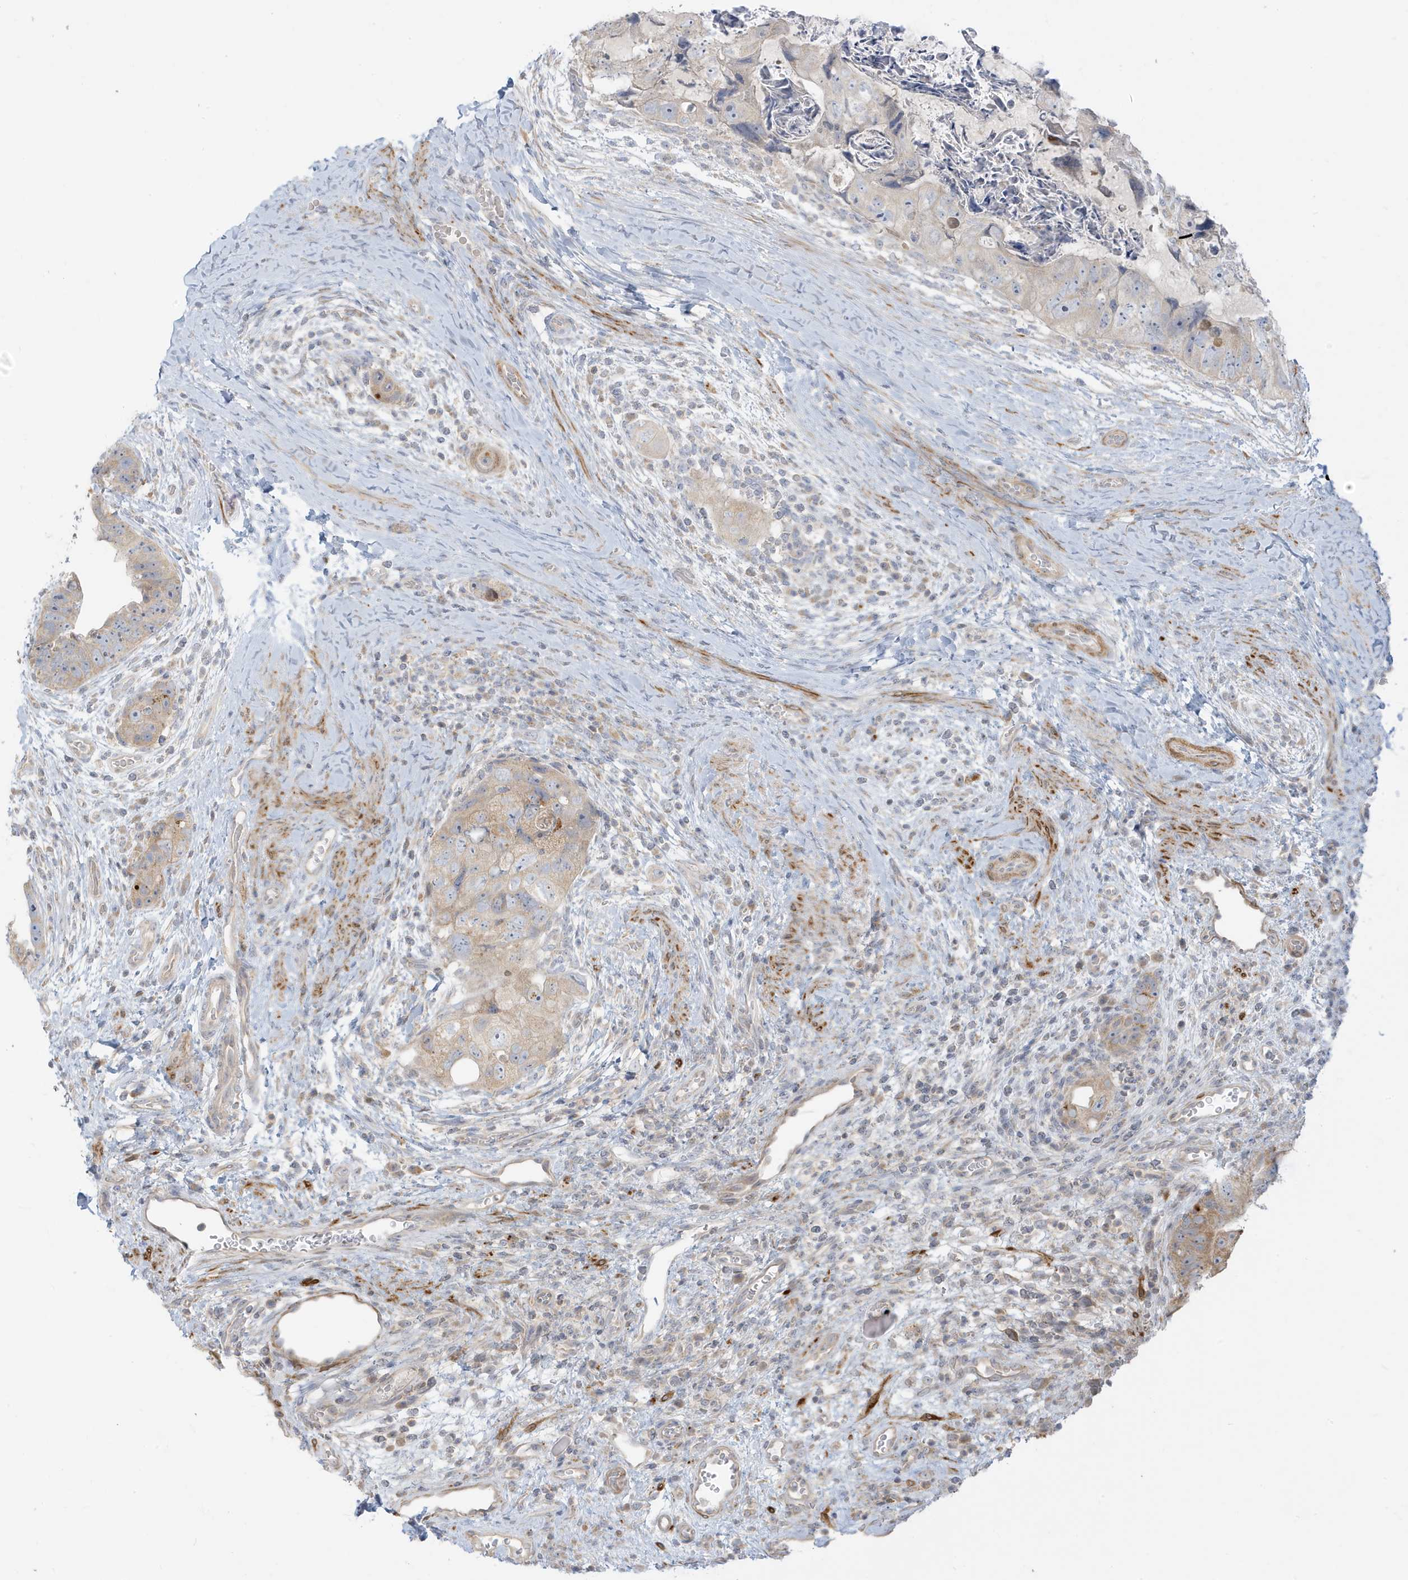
{"staining": {"intensity": "weak", "quantity": "<25%", "location": "cytoplasmic/membranous"}, "tissue": "colorectal cancer", "cell_type": "Tumor cells", "image_type": "cancer", "snomed": [{"axis": "morphology", "description": "Adenocarcinoma, NOS"}, {"axis": "topography", "description": "Rectum"}], "caption": "DAB (3,3'-diaminobenzidine) immunohistochemical staining of human colorectal adenocarcinoma shows no significant expression in tumor cells.", "gene": "MCOLN1", "patient": {"sex": "male", "age": 59}}